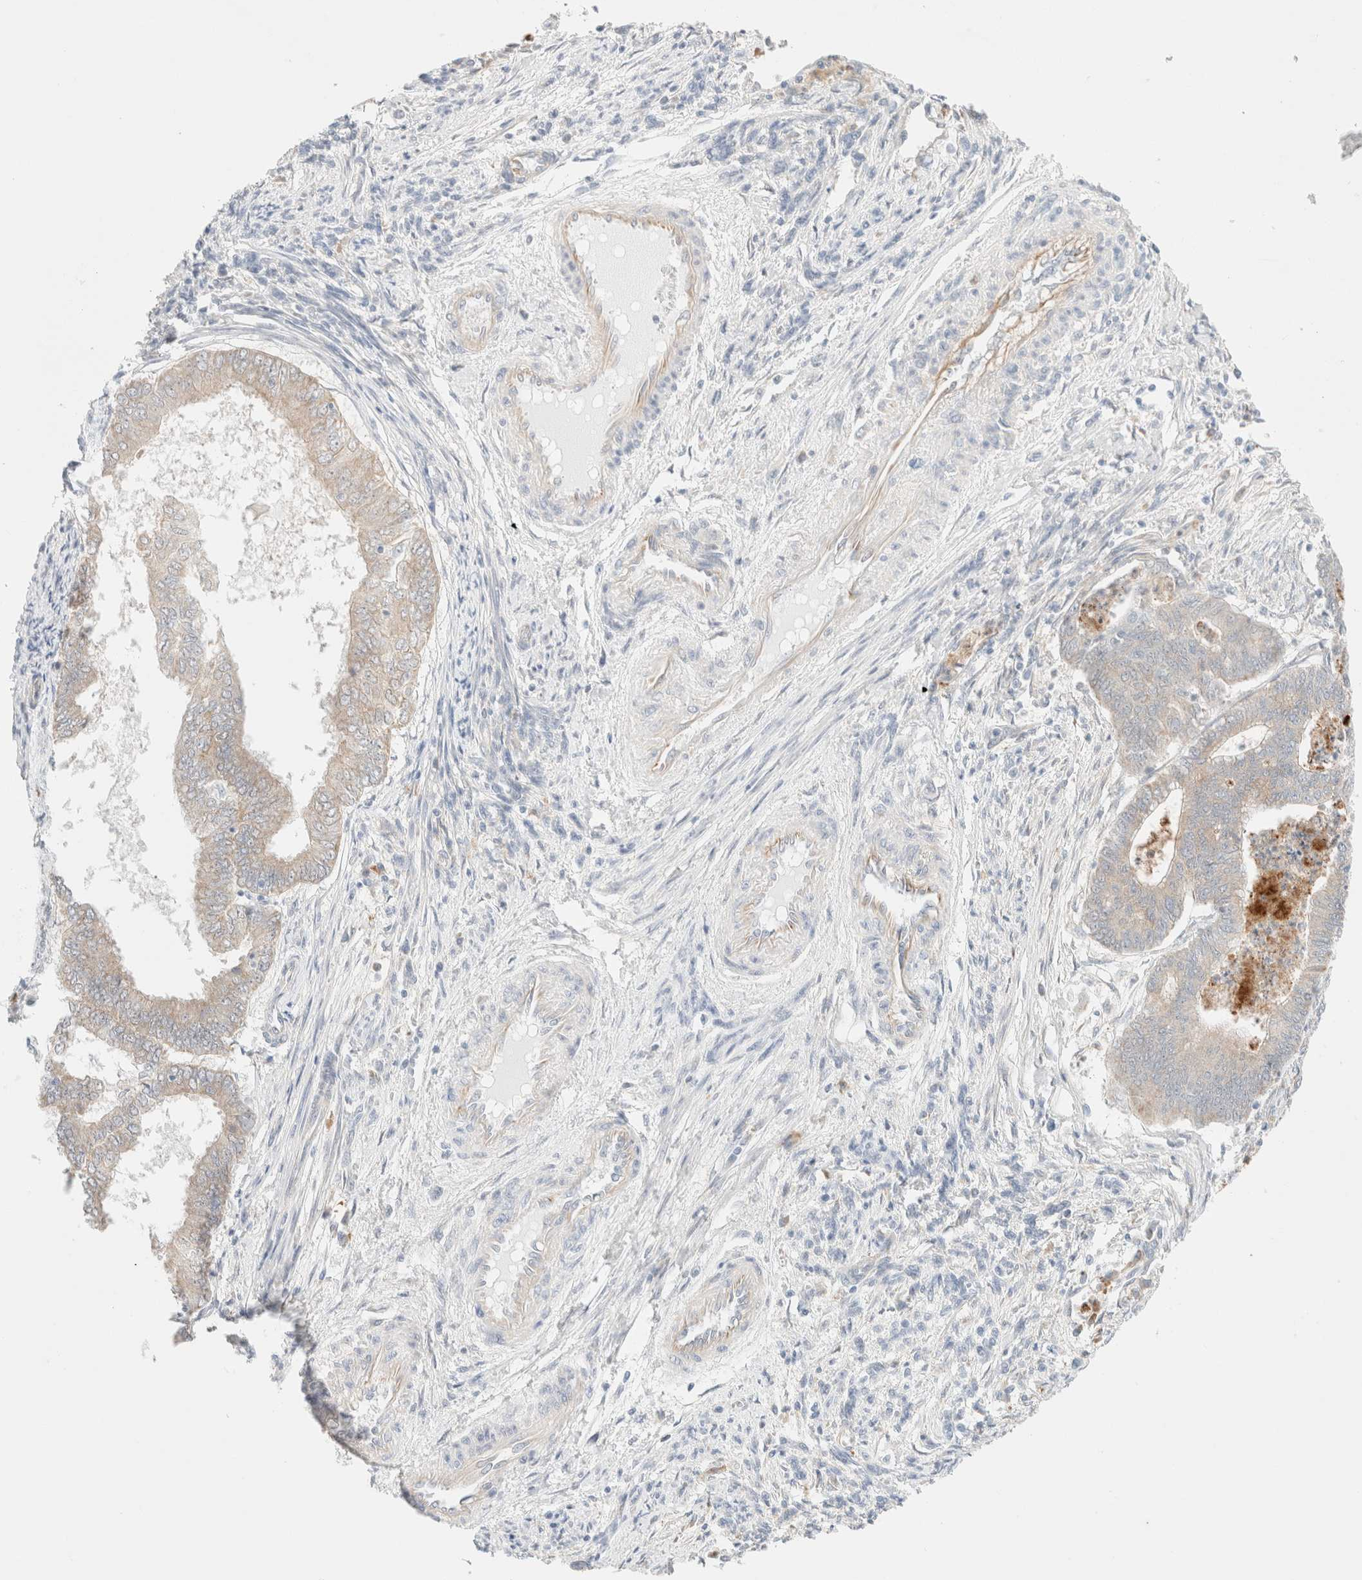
{"staining": {"intensity": "weak", "quantity": ">75%", "location": "cytoplasmic/membranous"}, "tissue": "endometrial cancer", "cell_type": "Tumor cells", "image_type": "cancer", "snomed": [{"axis": "morphology", "description": "Polyp, NOS"}, {"axis": "morphology", "description": "Adenocarcinoma, NOS"}, {"axis": "morphology", "description": "Adenoma, NOS"}, {"axis": "topography", "description": "Endometrium"}], "caption": "Immunohistochemical staining of human endometrial cancer (adenoma) reveals low levels of weak cytoplasmic/membranous protein expression in approximately >75% of tumor cells.", "gene": "UNC13B", "patient": {"sex": "female", "age": 79}}